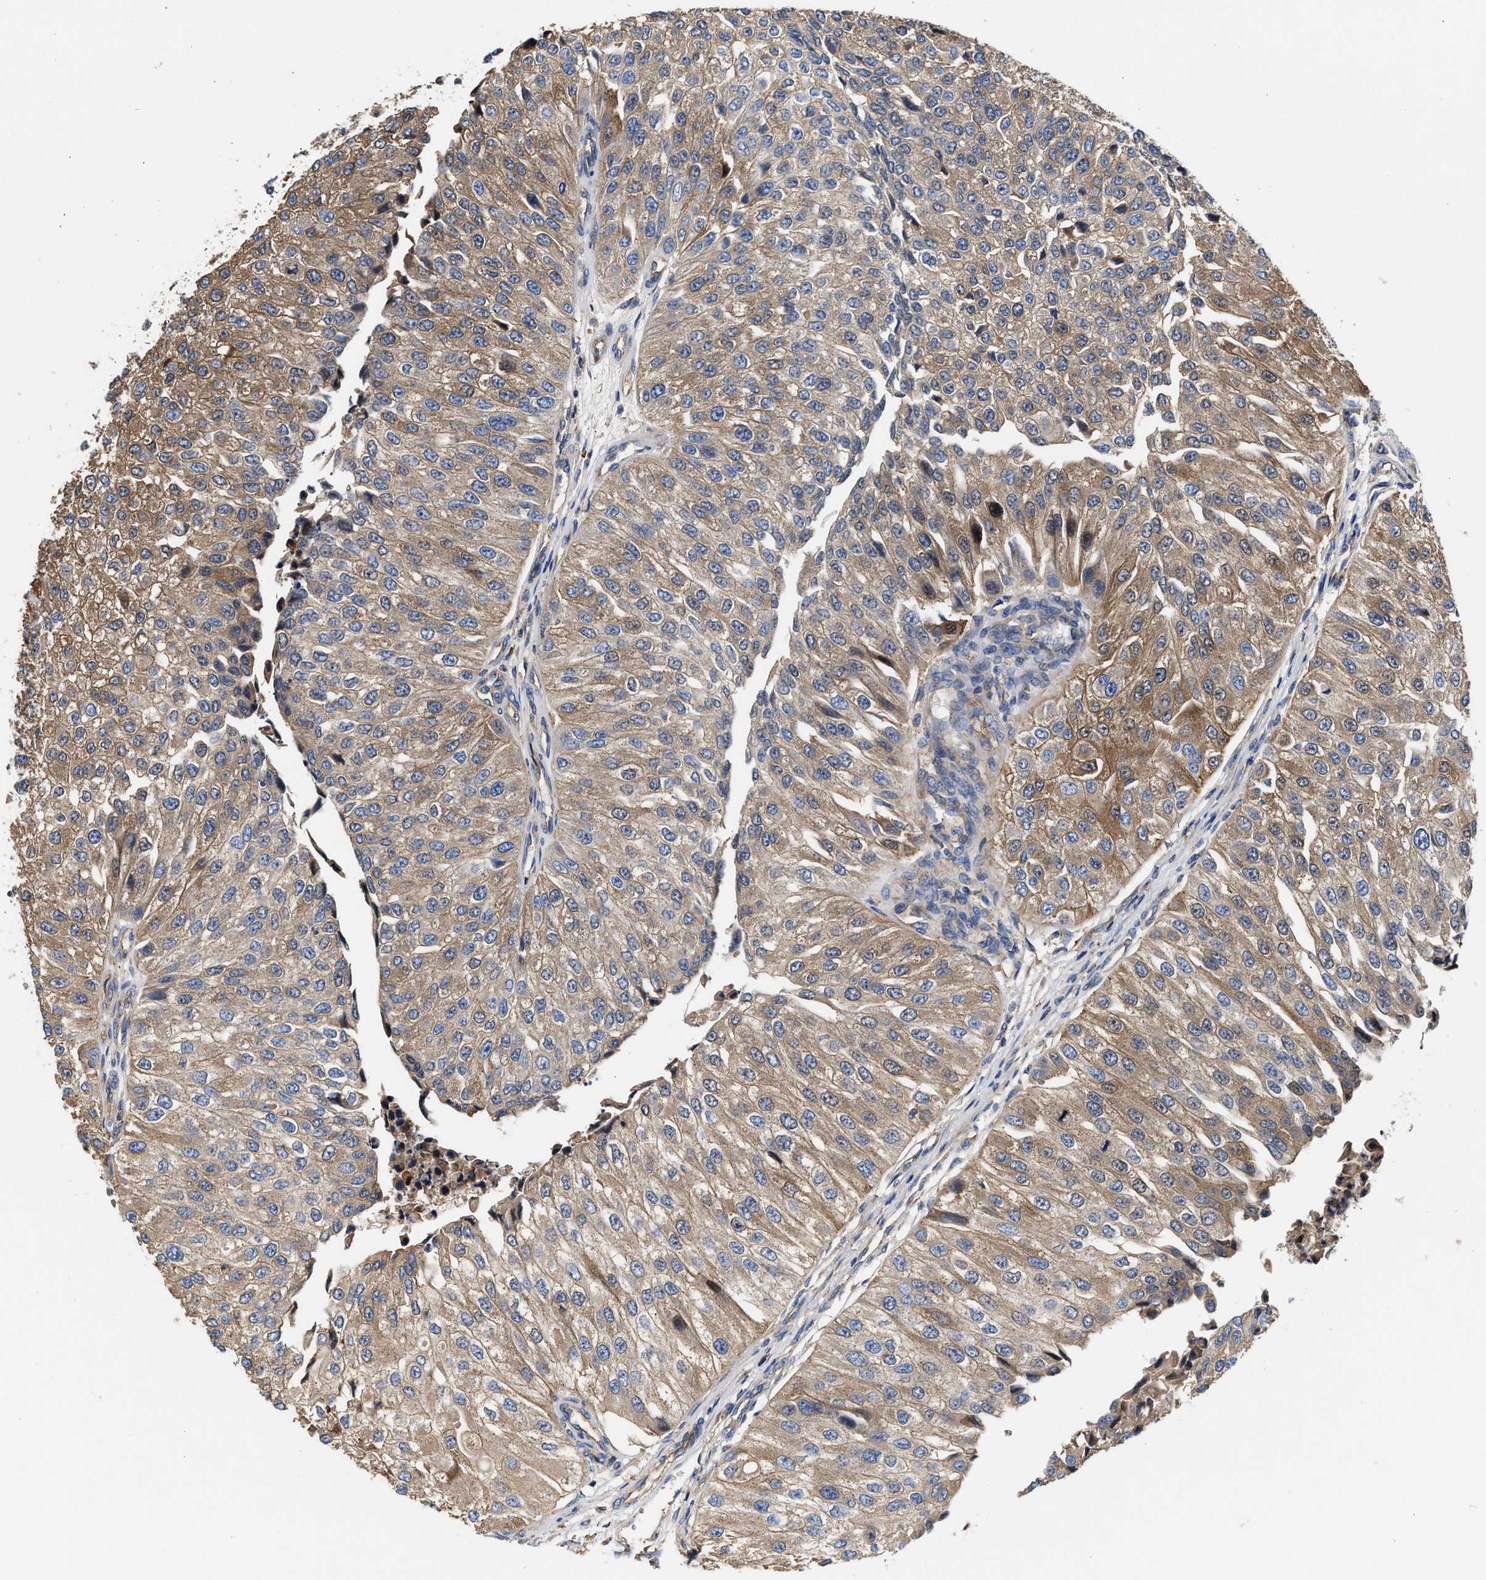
{"staining": {"intensity": "moderate", "quantity": "25%-75%", "location": "cytoplasmic/membranous"}, "tissue": "urothelial cancer", "cell_type": "Tumor cells", "image_type": "cancer", "snomed": [{"axis": "morphology", "description": "Urothelial carcinoma, High grade"}, {"axis": "topography", "description": "Kidney"}, {"axis": "topography", "description": "Urinary bladder"}], "caption": "This micrograph displays immunohistochemistry (IHC) staining of high-grade urothelial carcinoma, with medium moderate cytoplasmic/membranous positivity in about 25%-75% of tumor cells.", "gene": "KLB", "patient": {"sex": "male", "age": 77}}